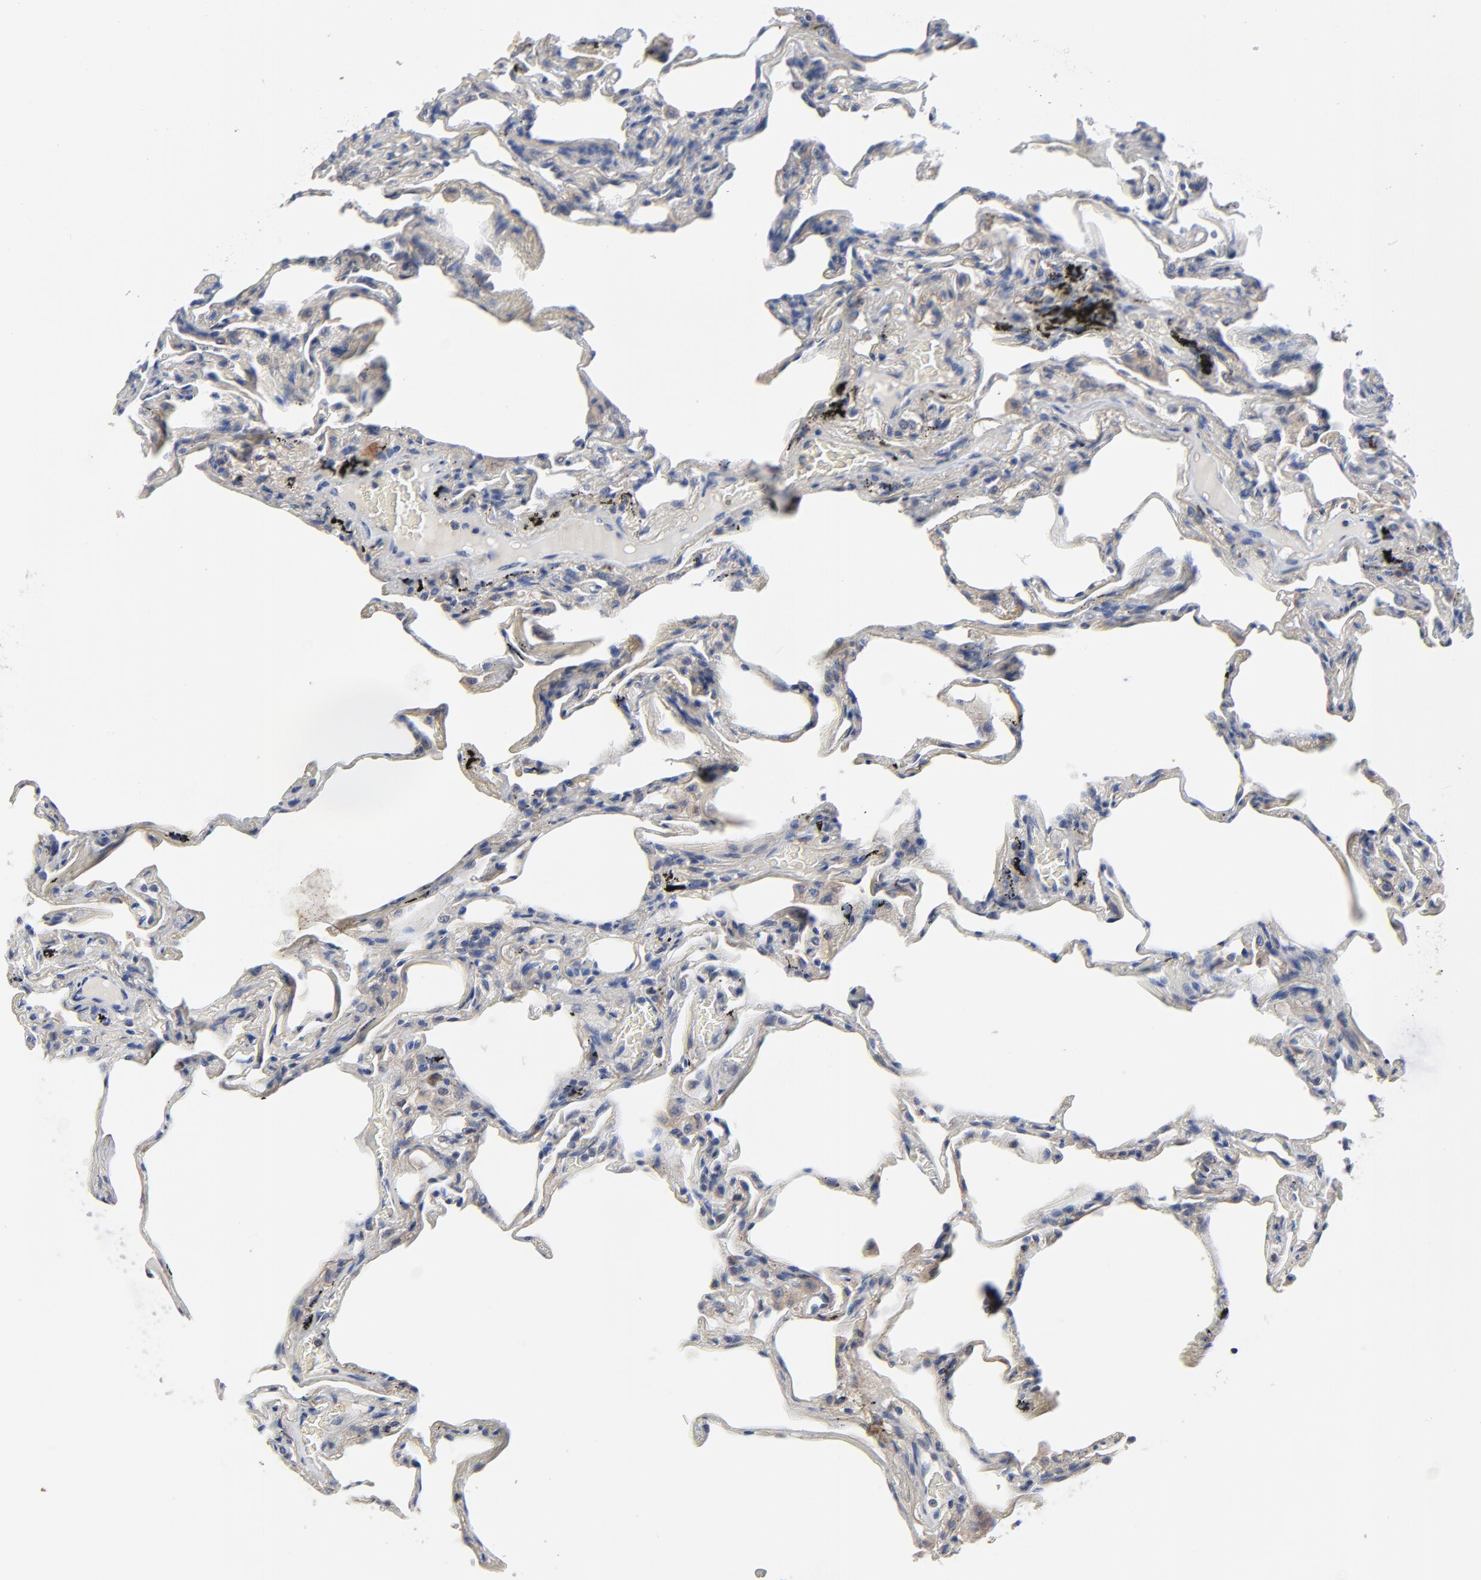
{"staining": {"intensity": "weak", "quantity": "25%-75%", "location": "cytoplasmic/membranous"}, "tissue": "lung", "cell_type": "Alveolar cells", "image_type": "normal", "snomed": [{"axis": "morphology", "description": "Normal tissue, NOS"}, {"axis": "morphology", "description": "Inflammation, NOS"}, {"axis": "topography", "description": "Lung"}], "caption": "DAB immunohistochemical staining of benign lung shows weak cytoplasmic/membranous protein staining in about 25%-75% of alveolar cells. Immunohistochemistry stains the protein of interest in brown and the nuclei are stained blue.", "gene": "VAV2", "patient": {"sex": "male", "age": 69}}